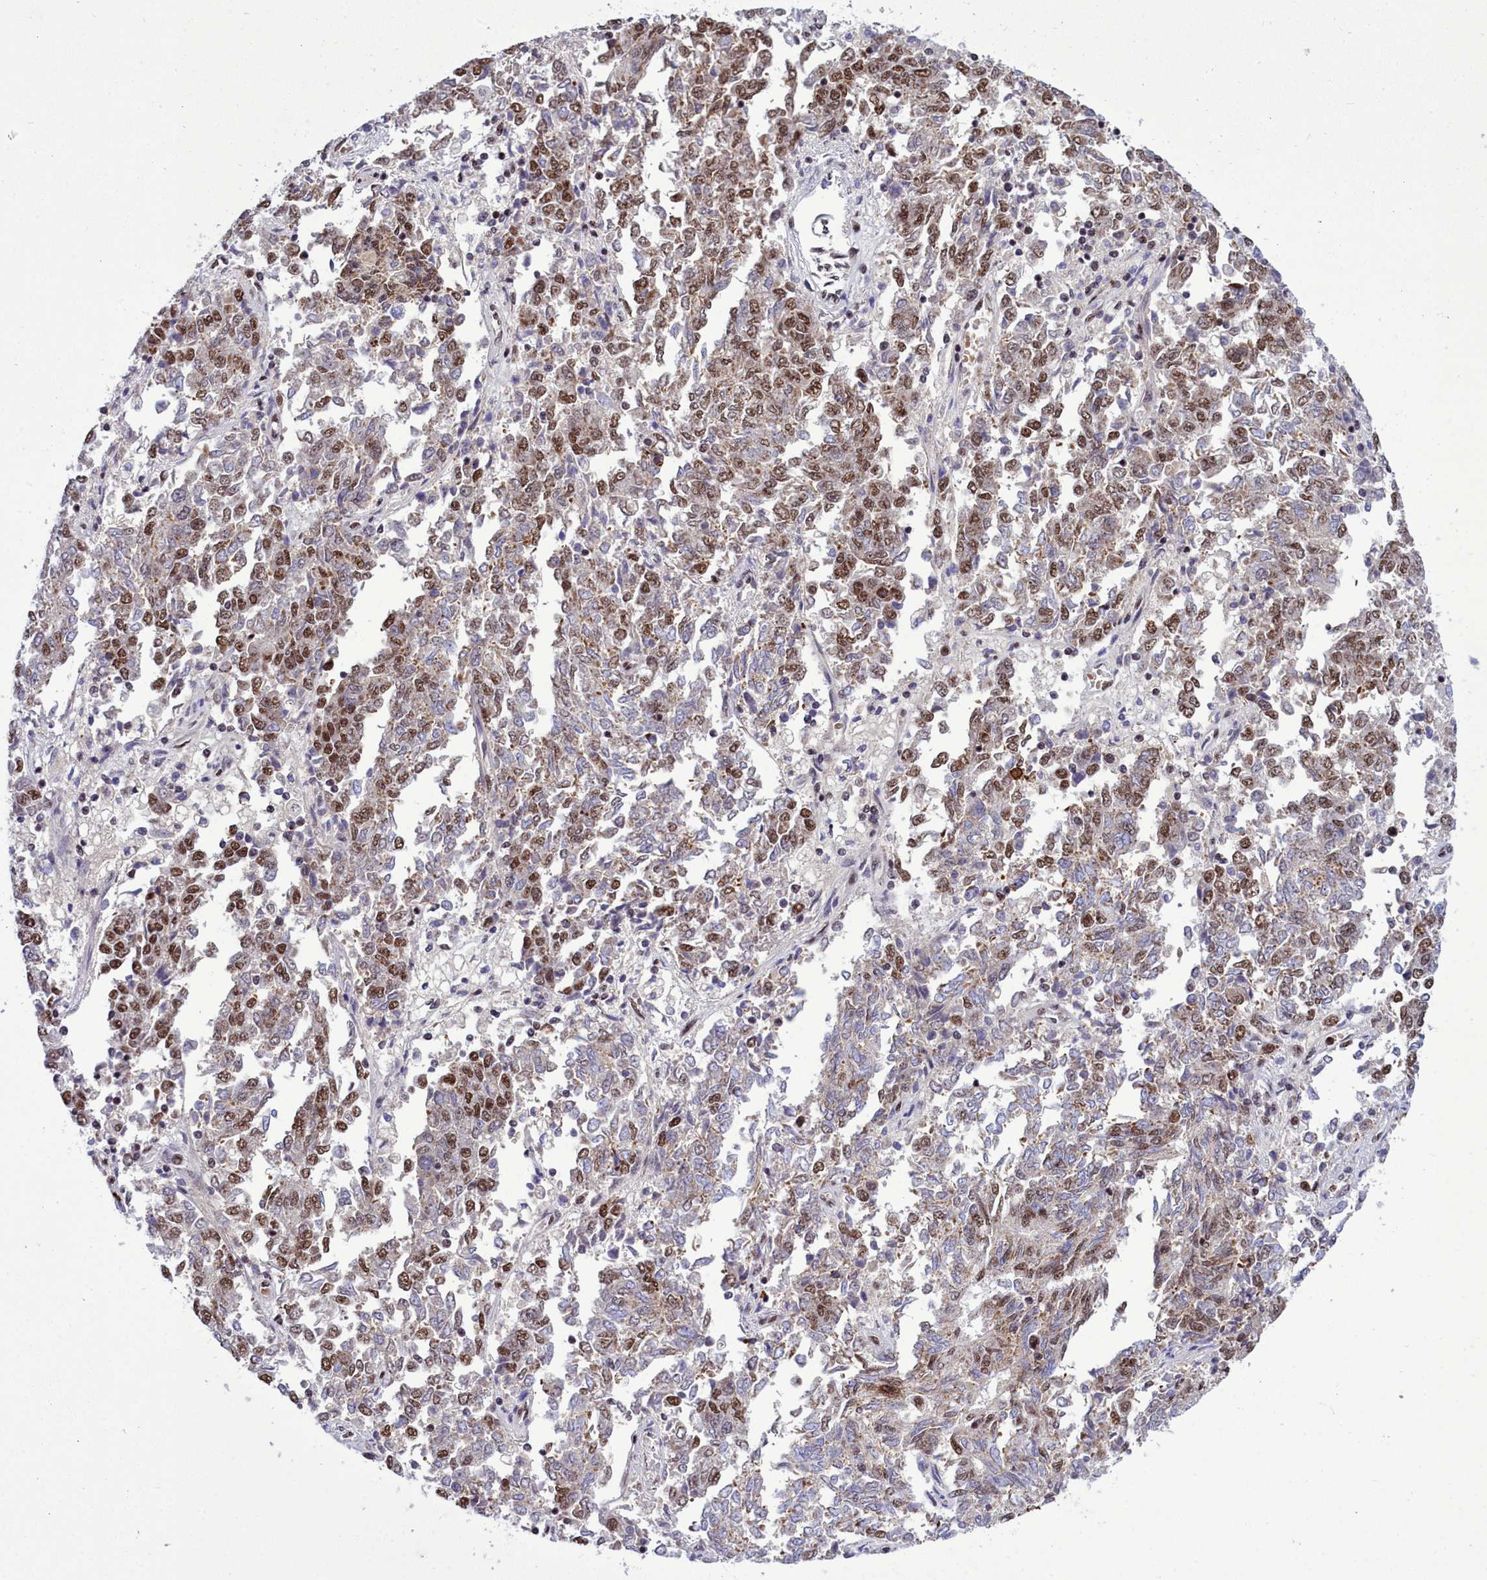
{"staining": {"intensity": "moderate", "quantity": ">75%", "location": "nuclear"}, "tissue": "endometrial cancer", "cell_type": "Tumor cells", "image_type": "cancer", "snomed": [{"axis": "morphology", "description": "Adenocarcinoma, NOS"}, {"axis": "topography", "description": "Endometrium"}], "caption": "An image of endometrial adenocarcinoma stained for a protein reveals moderate nuclear brown staining in tumor cells.", "gene": "POM121L2", "patient": {"sex": "female", "age": 80}}